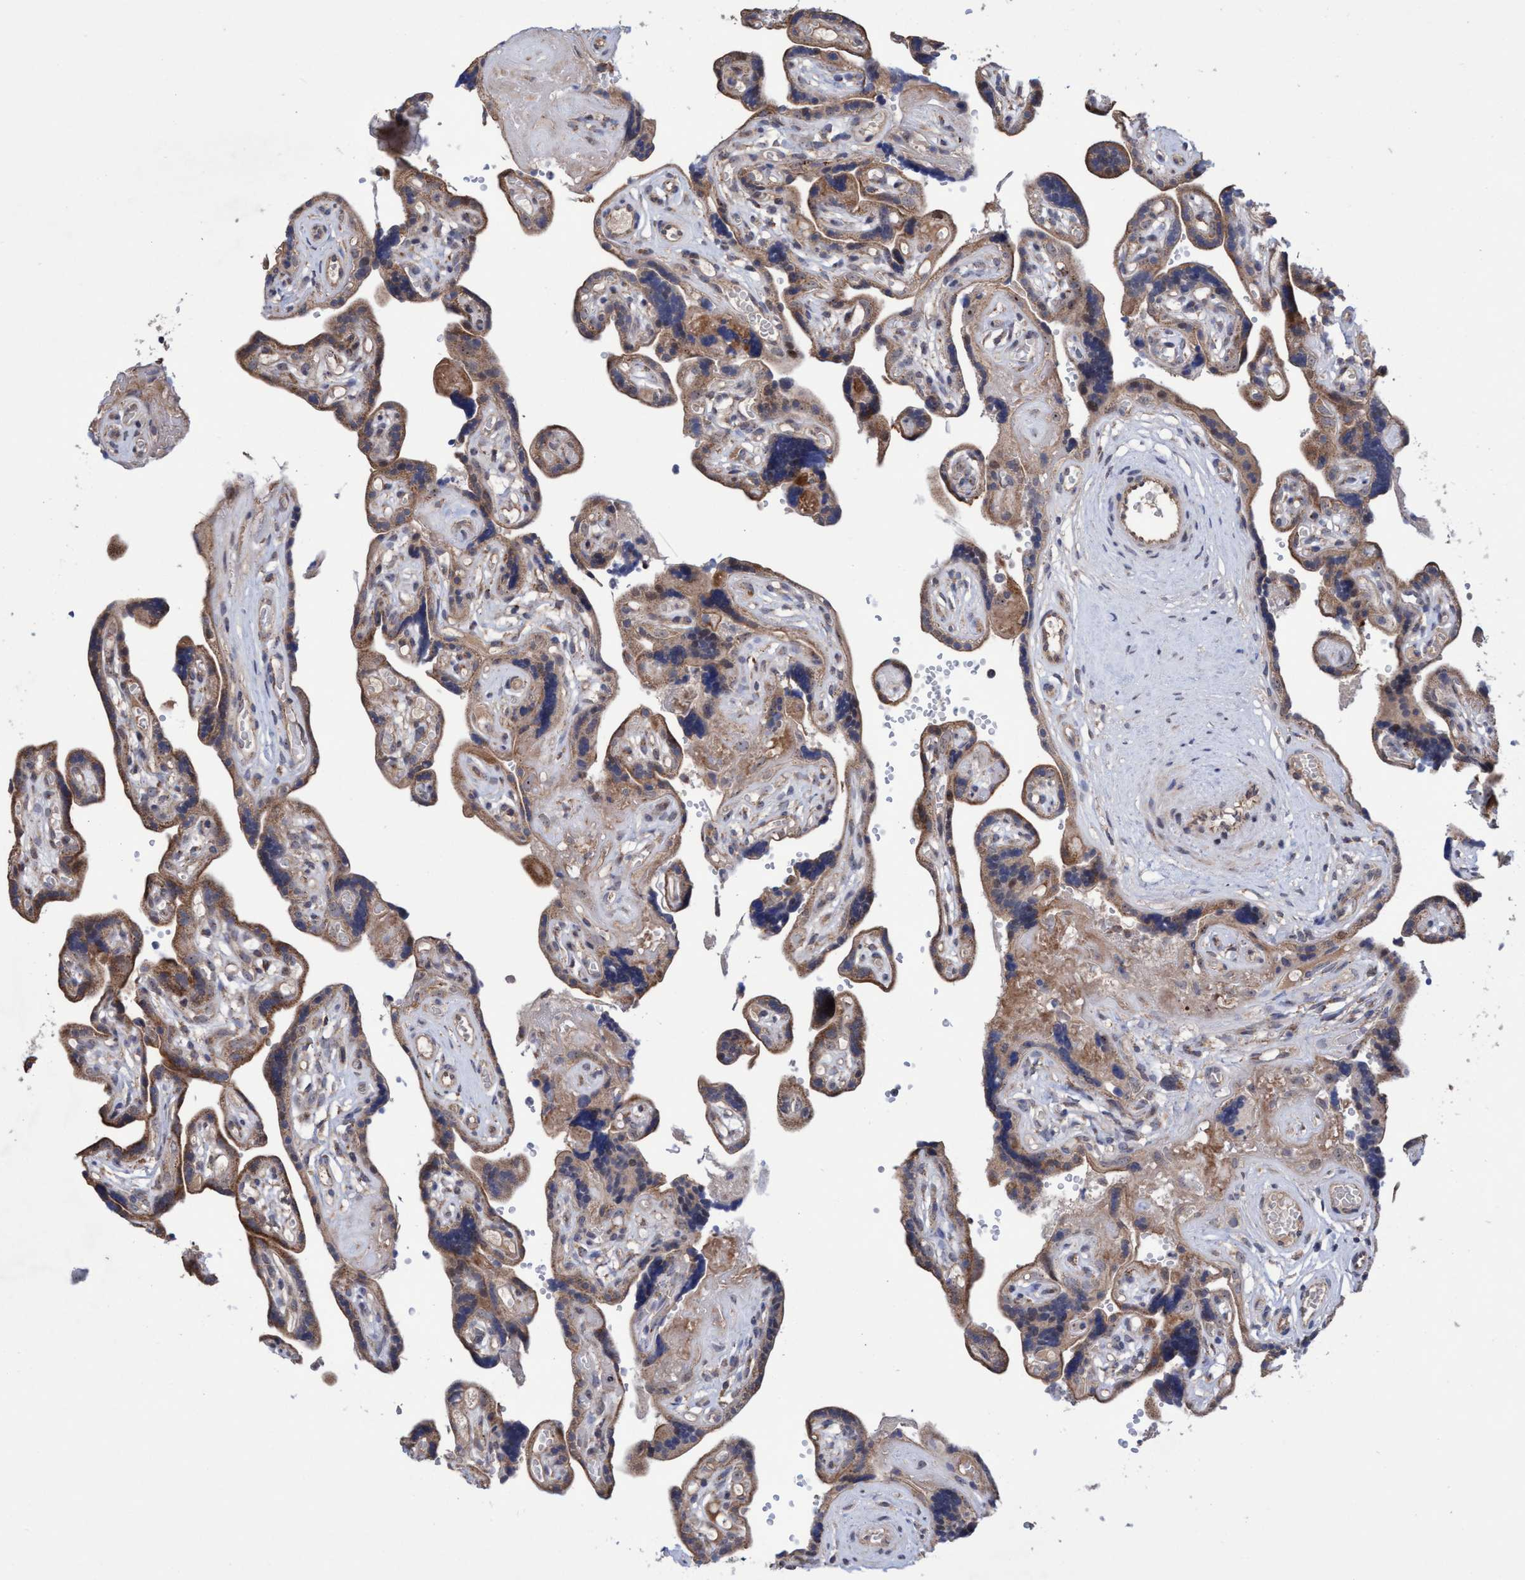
{"staining": {"intensity": "strong", "quantity": ">75%", "location": "cytoplasmic/membranous"}, "tissue": "placenta", "cell_type": "Trophoblastic cells", "image_type": "normal", "snomed": [{"axis": "morphology", "description": "Normal tissue, NOS"}, {"axis": "topography", "description": "Placenta"}], "caption": "There is high levels of strong cytoplasmic/membranous expression in trophoblastic cells of normal placenta, as demonstrated by immunohistochemical staining (brown color).", "gene": "P2RY14", "patient": {"sex": "female", "age": 30}}